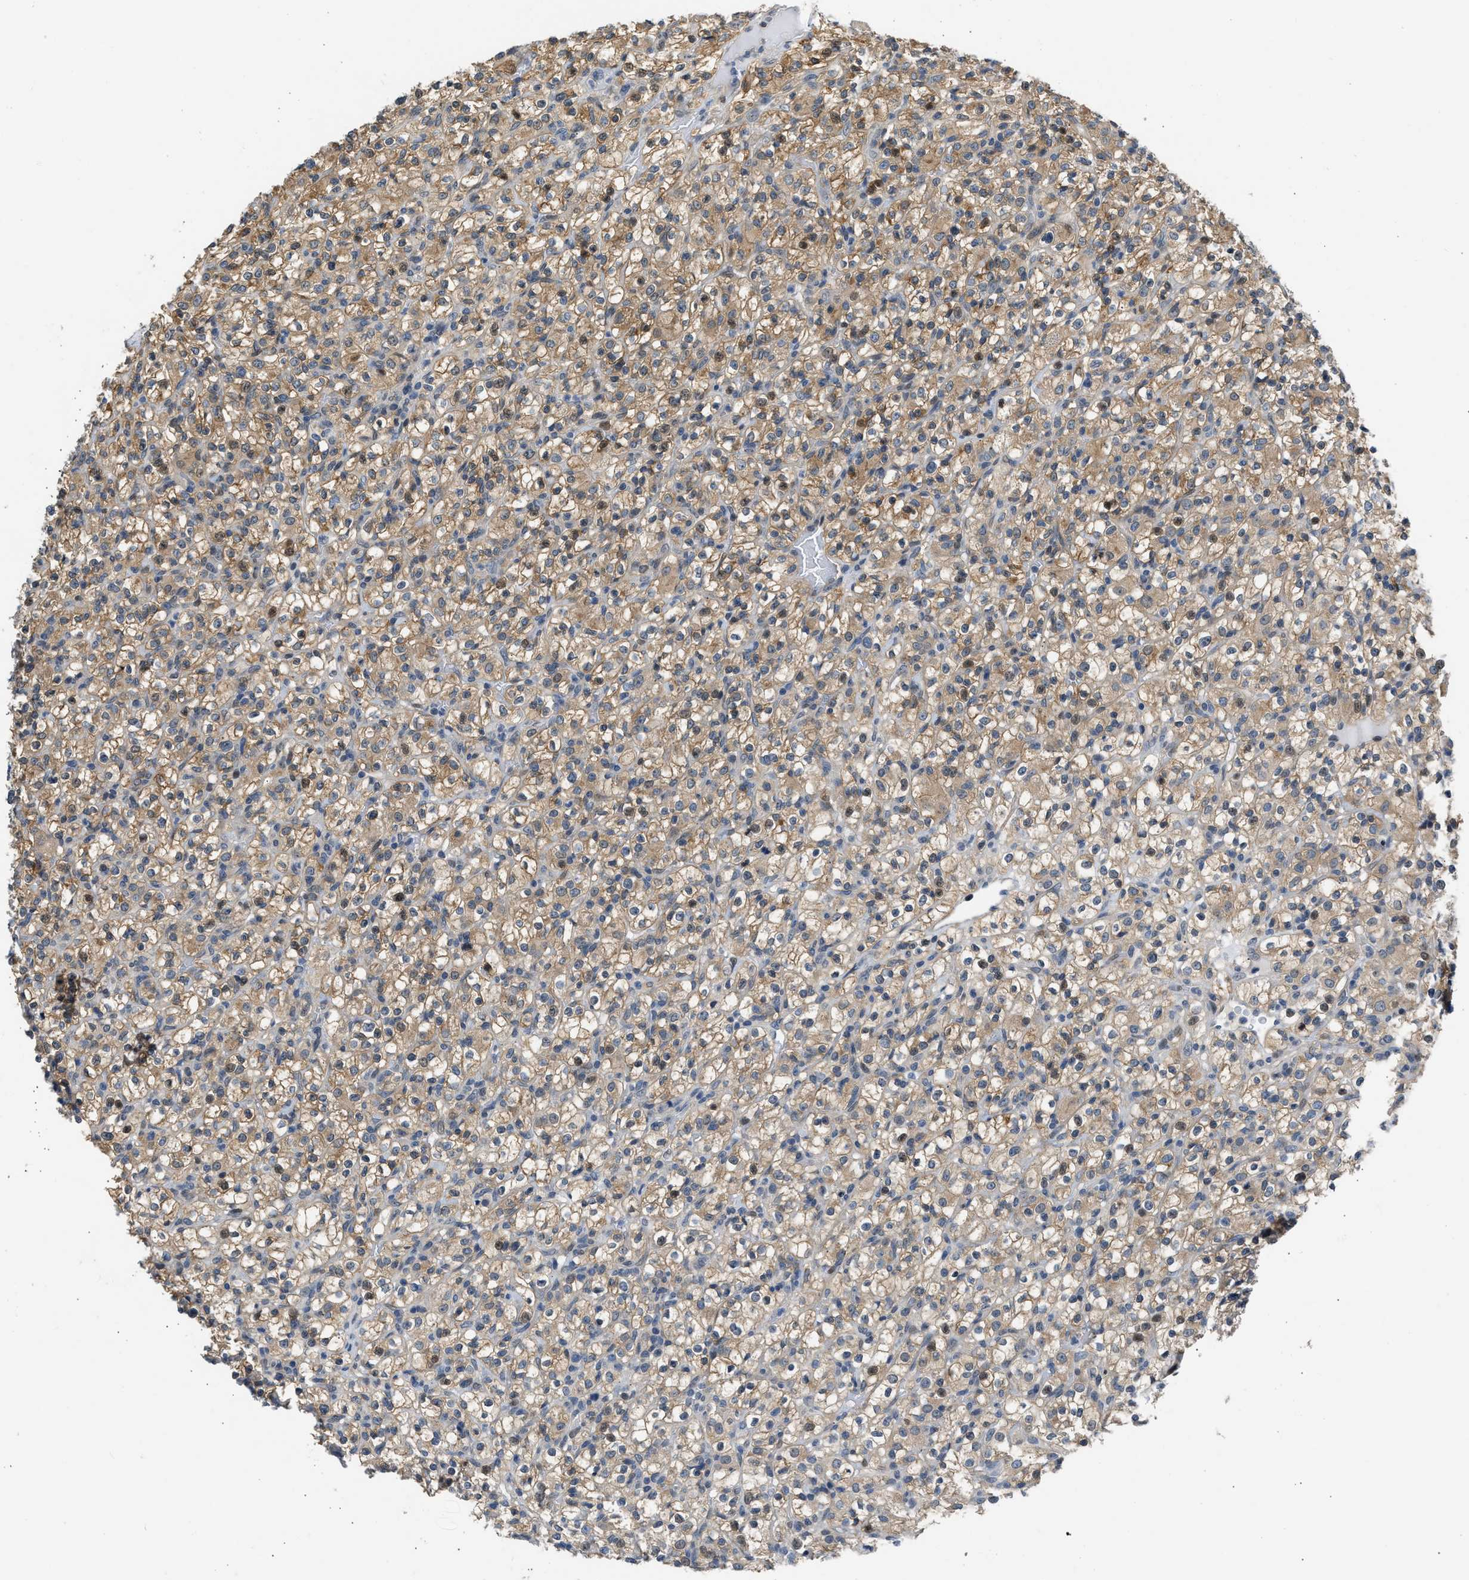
{"staining": {"intensity": "moderate", "quantity": ">75%", "location": "cytoplasmic/membranous"}, "tissue": "renal cancer", "cell_type": "Tumor cells", "image_type": "cancer", "snomed": [{"axis": "morphology", "description": "Normal tissue, NOS"}, {"axis": "morphology", "description": "Adenocarcinoma, NOS"}, {"axis": "topography", "description": "Kidney"}], "caption": "Immunohistochemistry of renal adenocarcinoma reveals medium levels of moderate cytoplasmic/membranous expression in approximately >75% of tumor cells.", "gene": "OLIG3", "patient": {"sex": "female", "age": 72}}